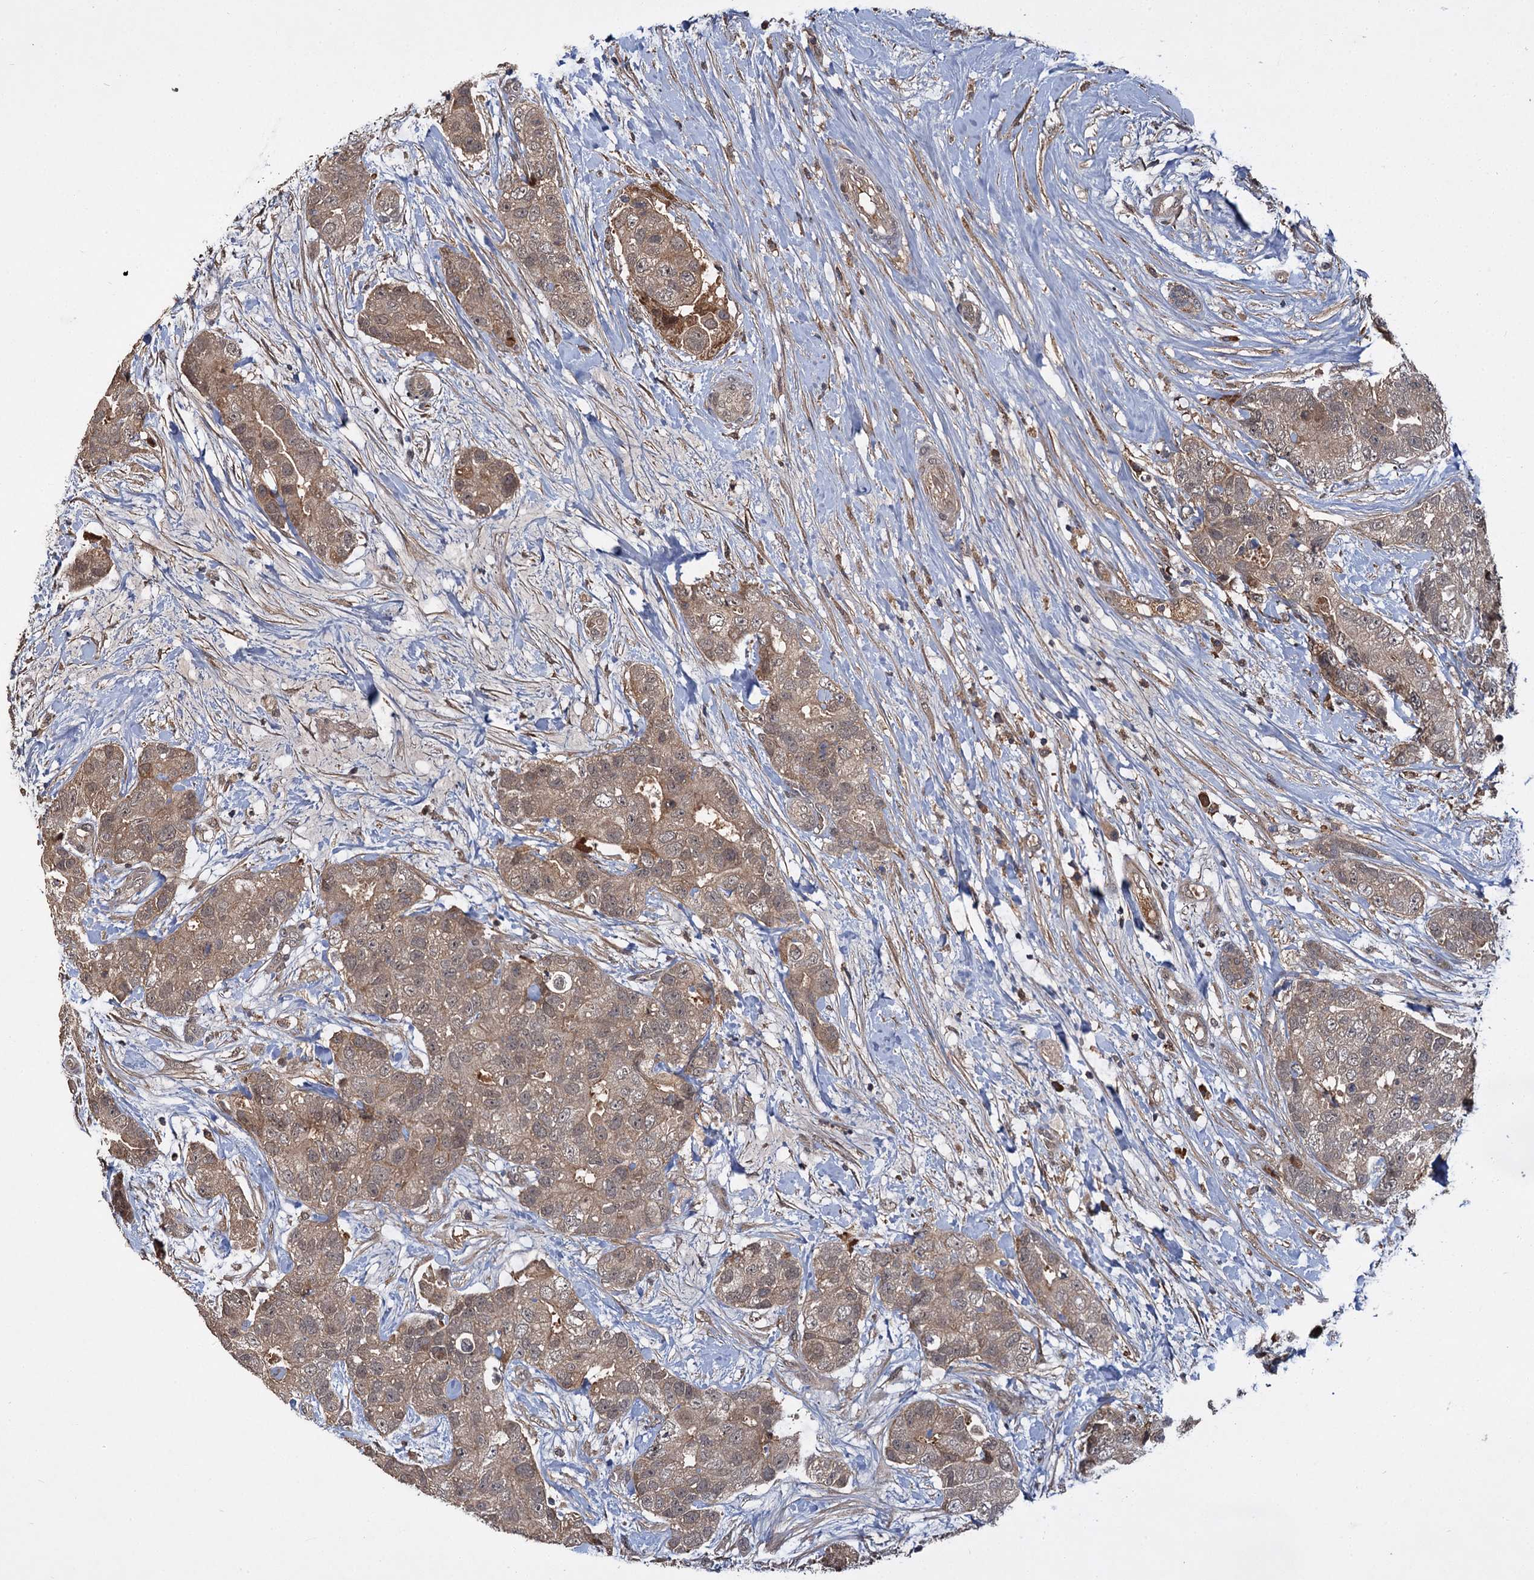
{"staining": {"intensity": "weak", "quantity": ">75%", "location": "cytoplasmic/membranous"}, "tissue": "breast cancer", "cell_type": "Tumor cells", "image_type": "cancer", "snomed": [{"axis": "morphology", "description": "Duct carcinoma"}, {"axis": "topography", "description": "Breast"}], "caption": "Human breast infiltrating ductal carcinoma stained with a brown dye displays weak cytoplasmic/membranous positive staining in approximately >75% of tumor cells.", "gene": "MBD6", "patient": {"sex": "female", "age": 62}}